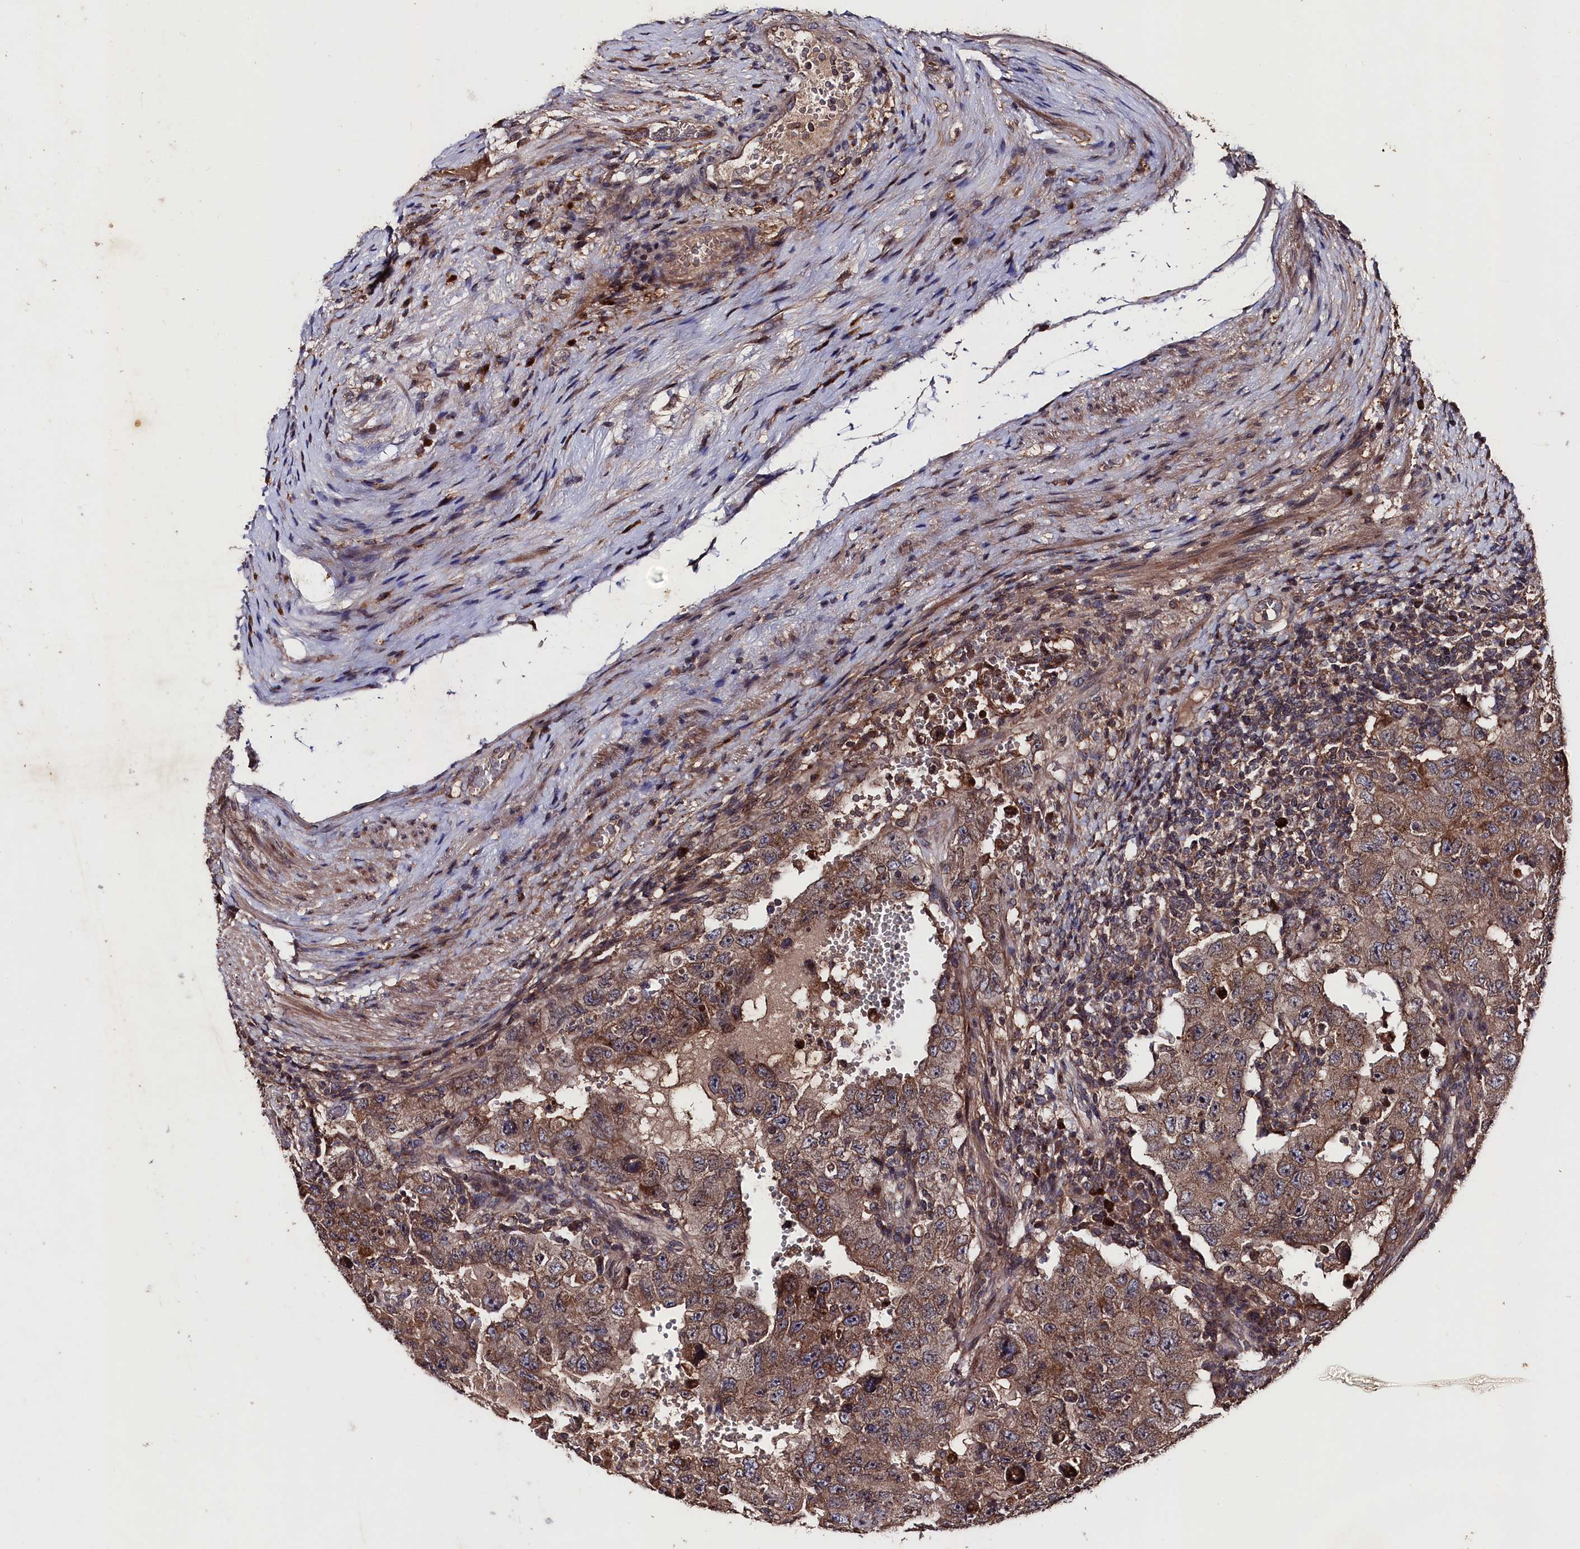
{"staining": {"intensity": "moderate", "quantity": ">75%", "location": "cytoplasmic/membranous"}, "tissue": "testis cancer", "cell_type": "Tumor cells", "image_type": "cancer", "snomed": [{"axis": "morphology", "description": "Carcinoma, Embryonal, NOS"}, {"axis": "topography", "description": "Testis"}], "caption": "Human testis cancer stained with a protein marker displays moderate staining in tumor cells.", "gene": "MYO1H", "patient": {"sex": "male", "age": 26}}